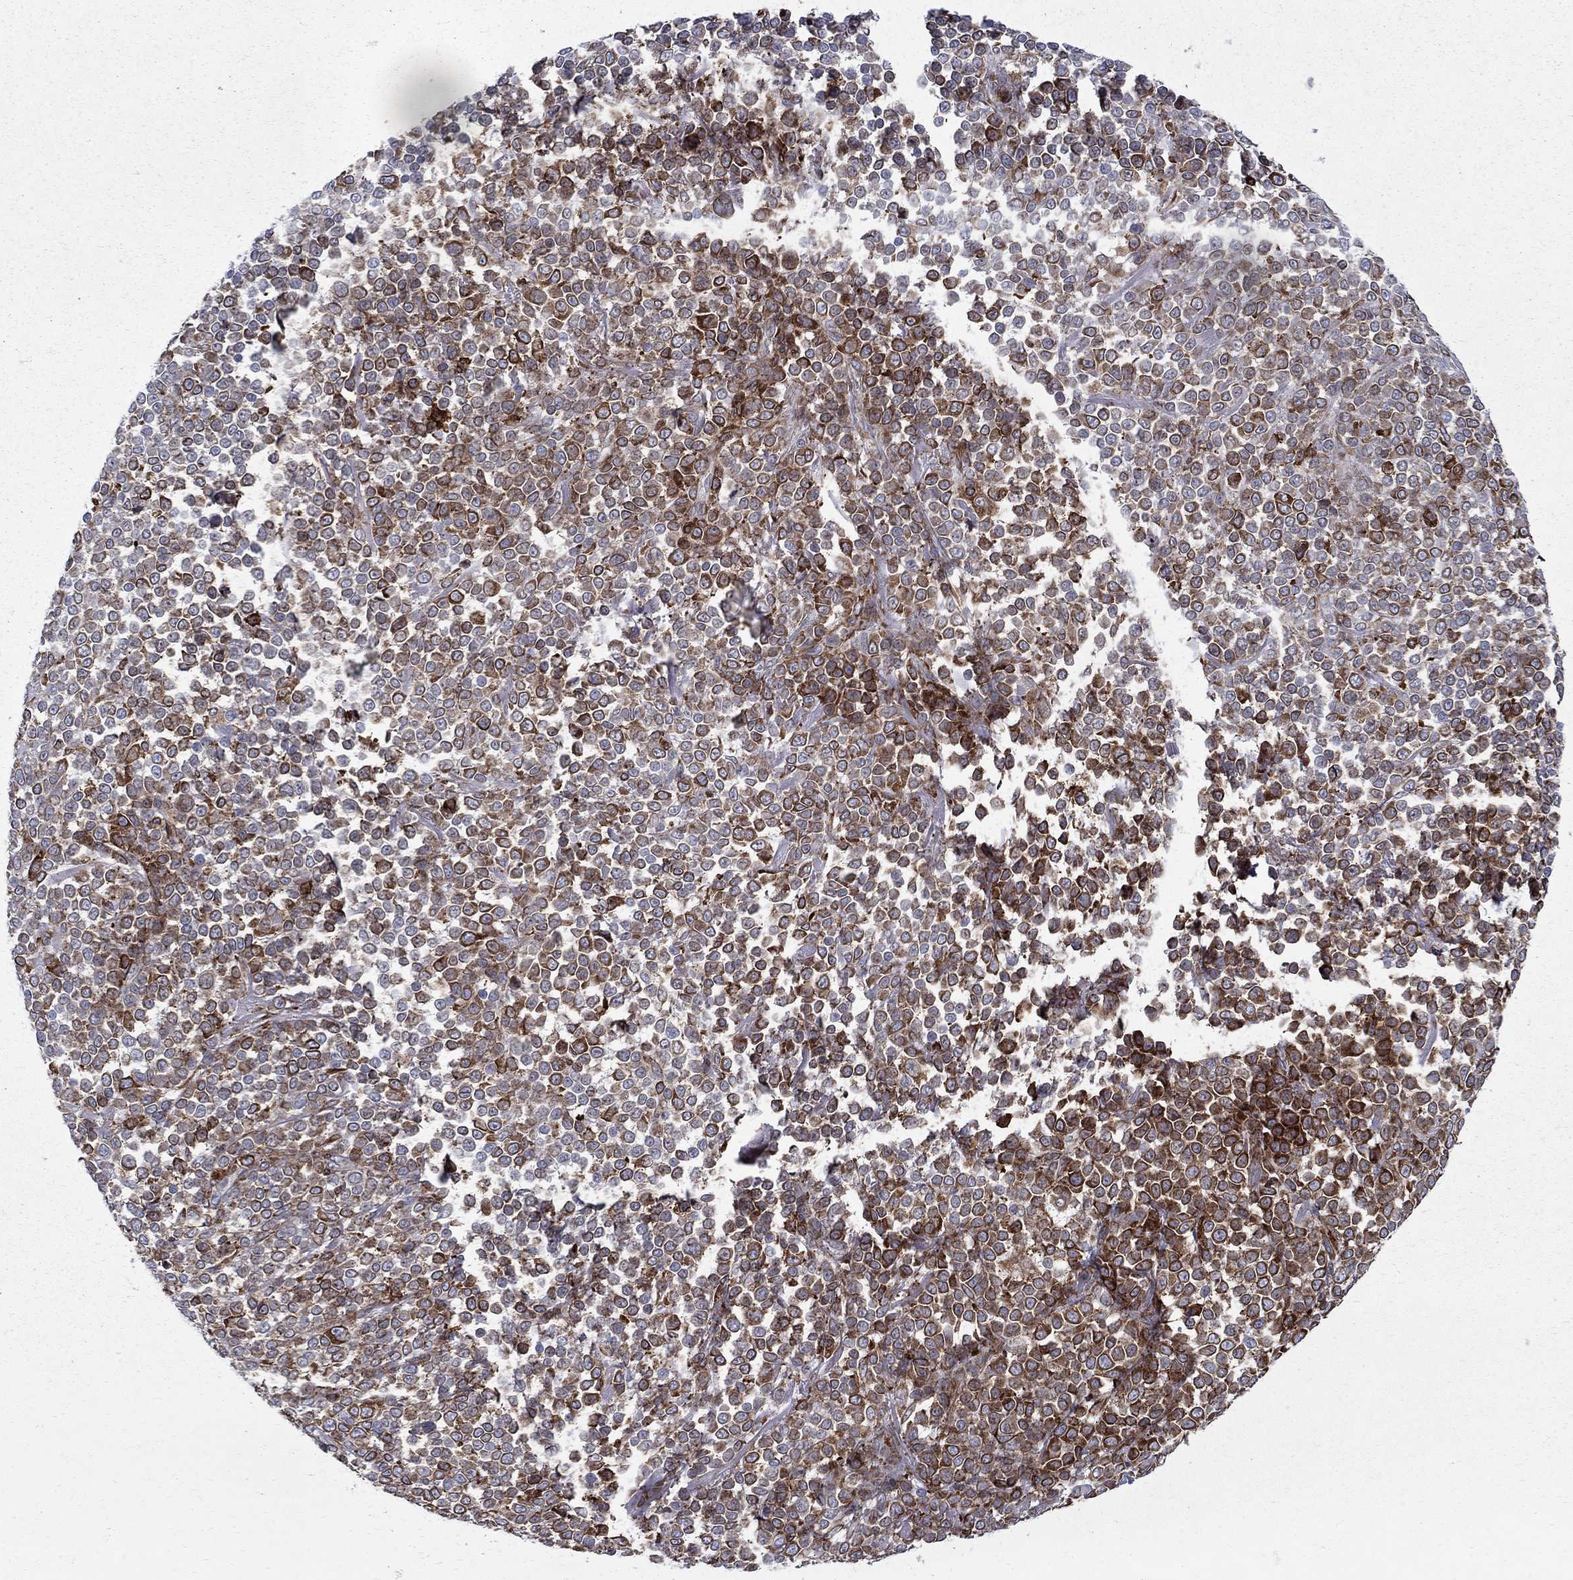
{"staining": {"intensity": "strong", "quantity": "25%-75%", "location": "cytoplasmic/membranous,nuclear"}, "tissue": "melanoma", "cell_type": "Tumor cells", "image_type": "cancer", "snomed": [{"axis": "morphology", "description": "Malignant melanoma, NOS"}, {"axis": "topography", "description": "Skin"}], "caption": "Melanoma stained with DAB immunohistochemistry displays high levels of strong cytoplasmic/membranous and nuclear positivity in about 25%-75% of tumor cells.", "gene": "CAB39L", "patient": {"sex": "female", "age": 95}}